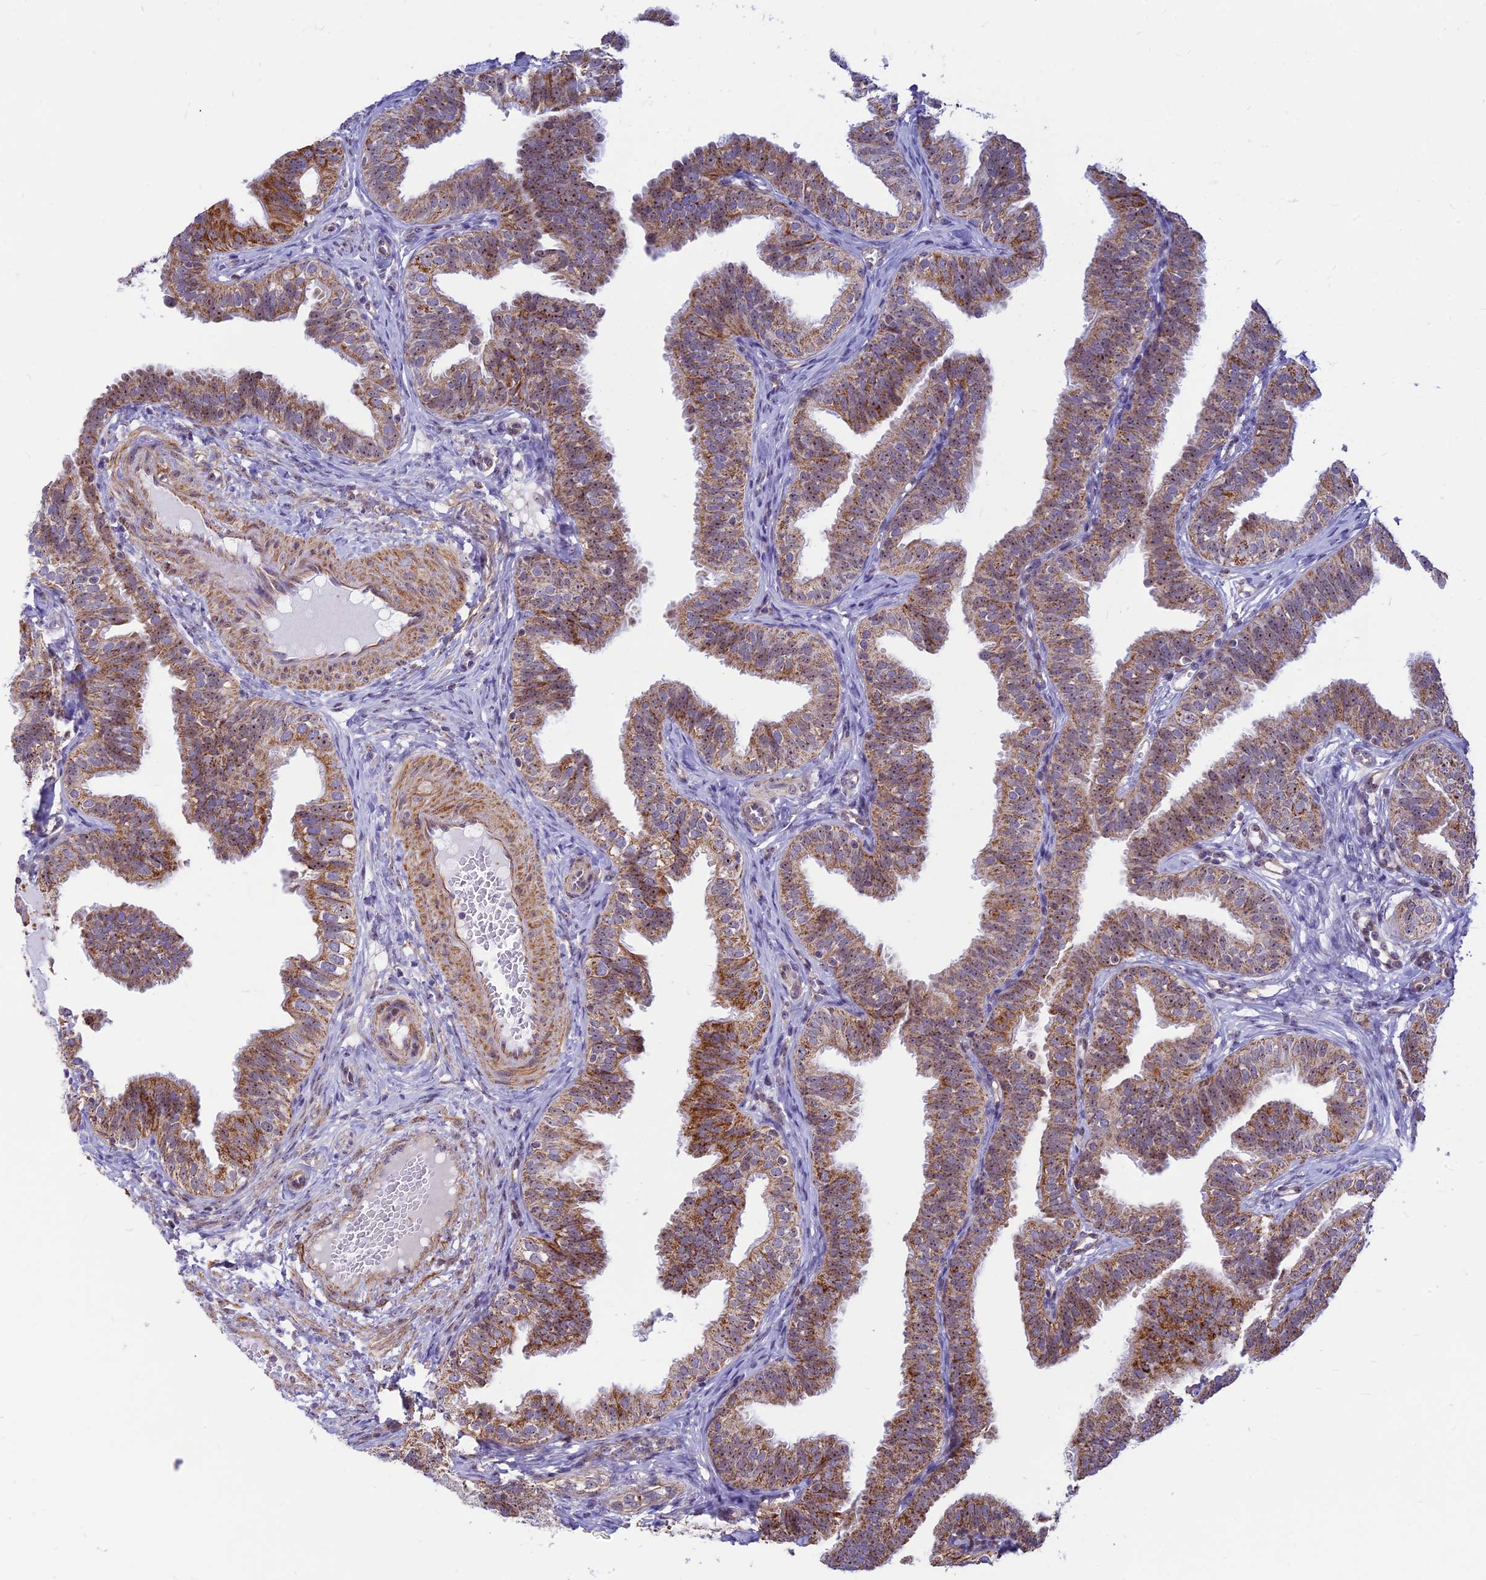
{"staining": {"intensity": "moderate", "quantity": ">75%", "location": "cytoplasmic/membranous,nuclear"}, "tissue": "fallopian tube", "cell_type": "Glandular cells", "image_type": "normal", "snomed": [{"axis": "morphology", "description": "Normal tissue, NOS"}, {"axis": "topography", "description": "Fallopian tube"}], "caption": "Immunohistochemistry micrograph of benign fallopian tube stained for a protein (brown), which exhibits medium levels of moderate cytoplasmic/membranous,nuclear positivity in approximately >75% of glandular cells.", "gene": "POLR1G", "patient": {"sex": "female", "age": 35}}